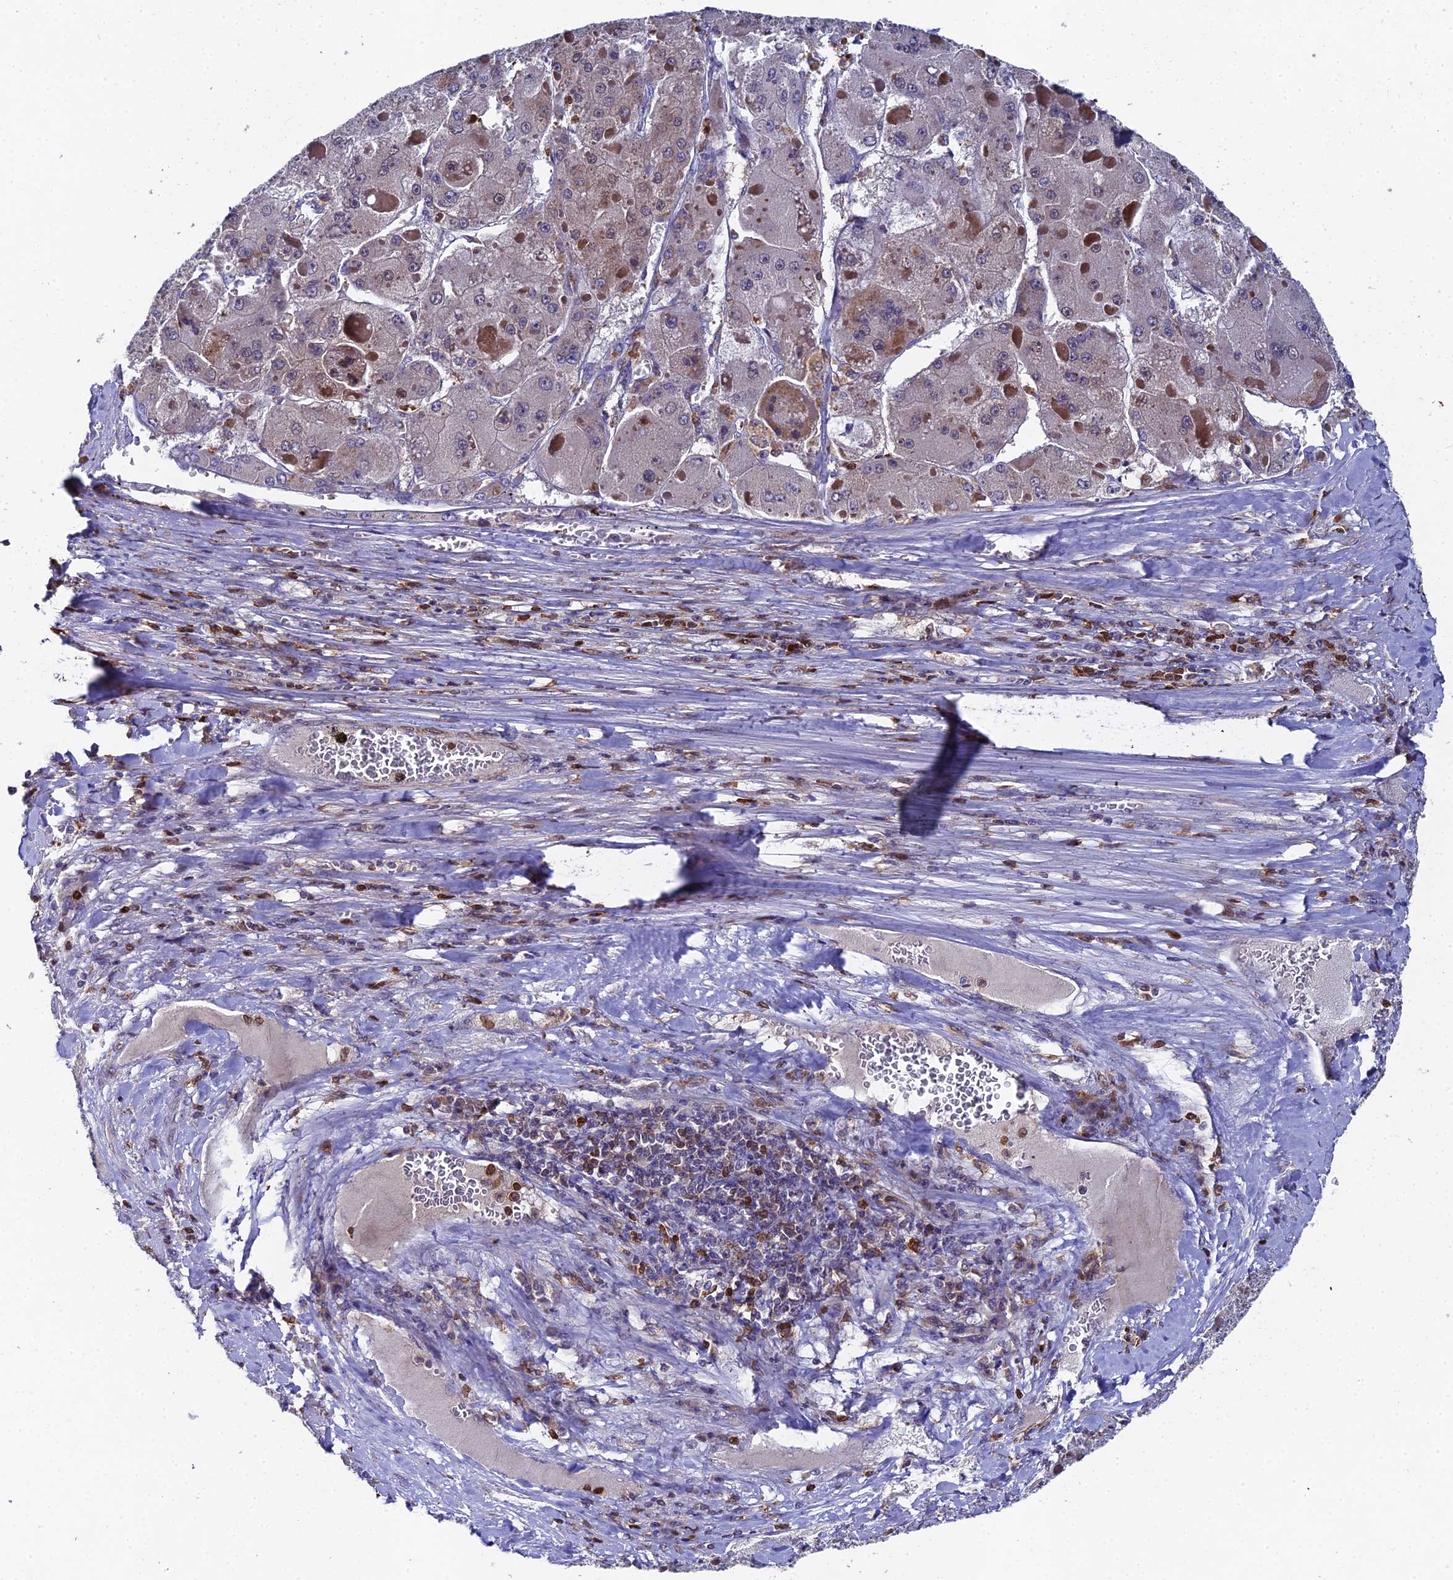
{"staining": {"intensity": "negative", "quantity": "none", "location": "none"}, "tissue": "liver cancer", "cell_type": "Tumor cells", "image_type": "cancer", "snomed": [{"axis": "morphology", "description": "Carcinoma, Hepatocellular, NOS"}, {"axis": "topography", "description": "Liver"}], "caption": "The photomicrograph demonstrates no significant staining in tumor cells of liver cancer.", "gene": "GALK2", "patient": {"sex": "female", "age": 73}}